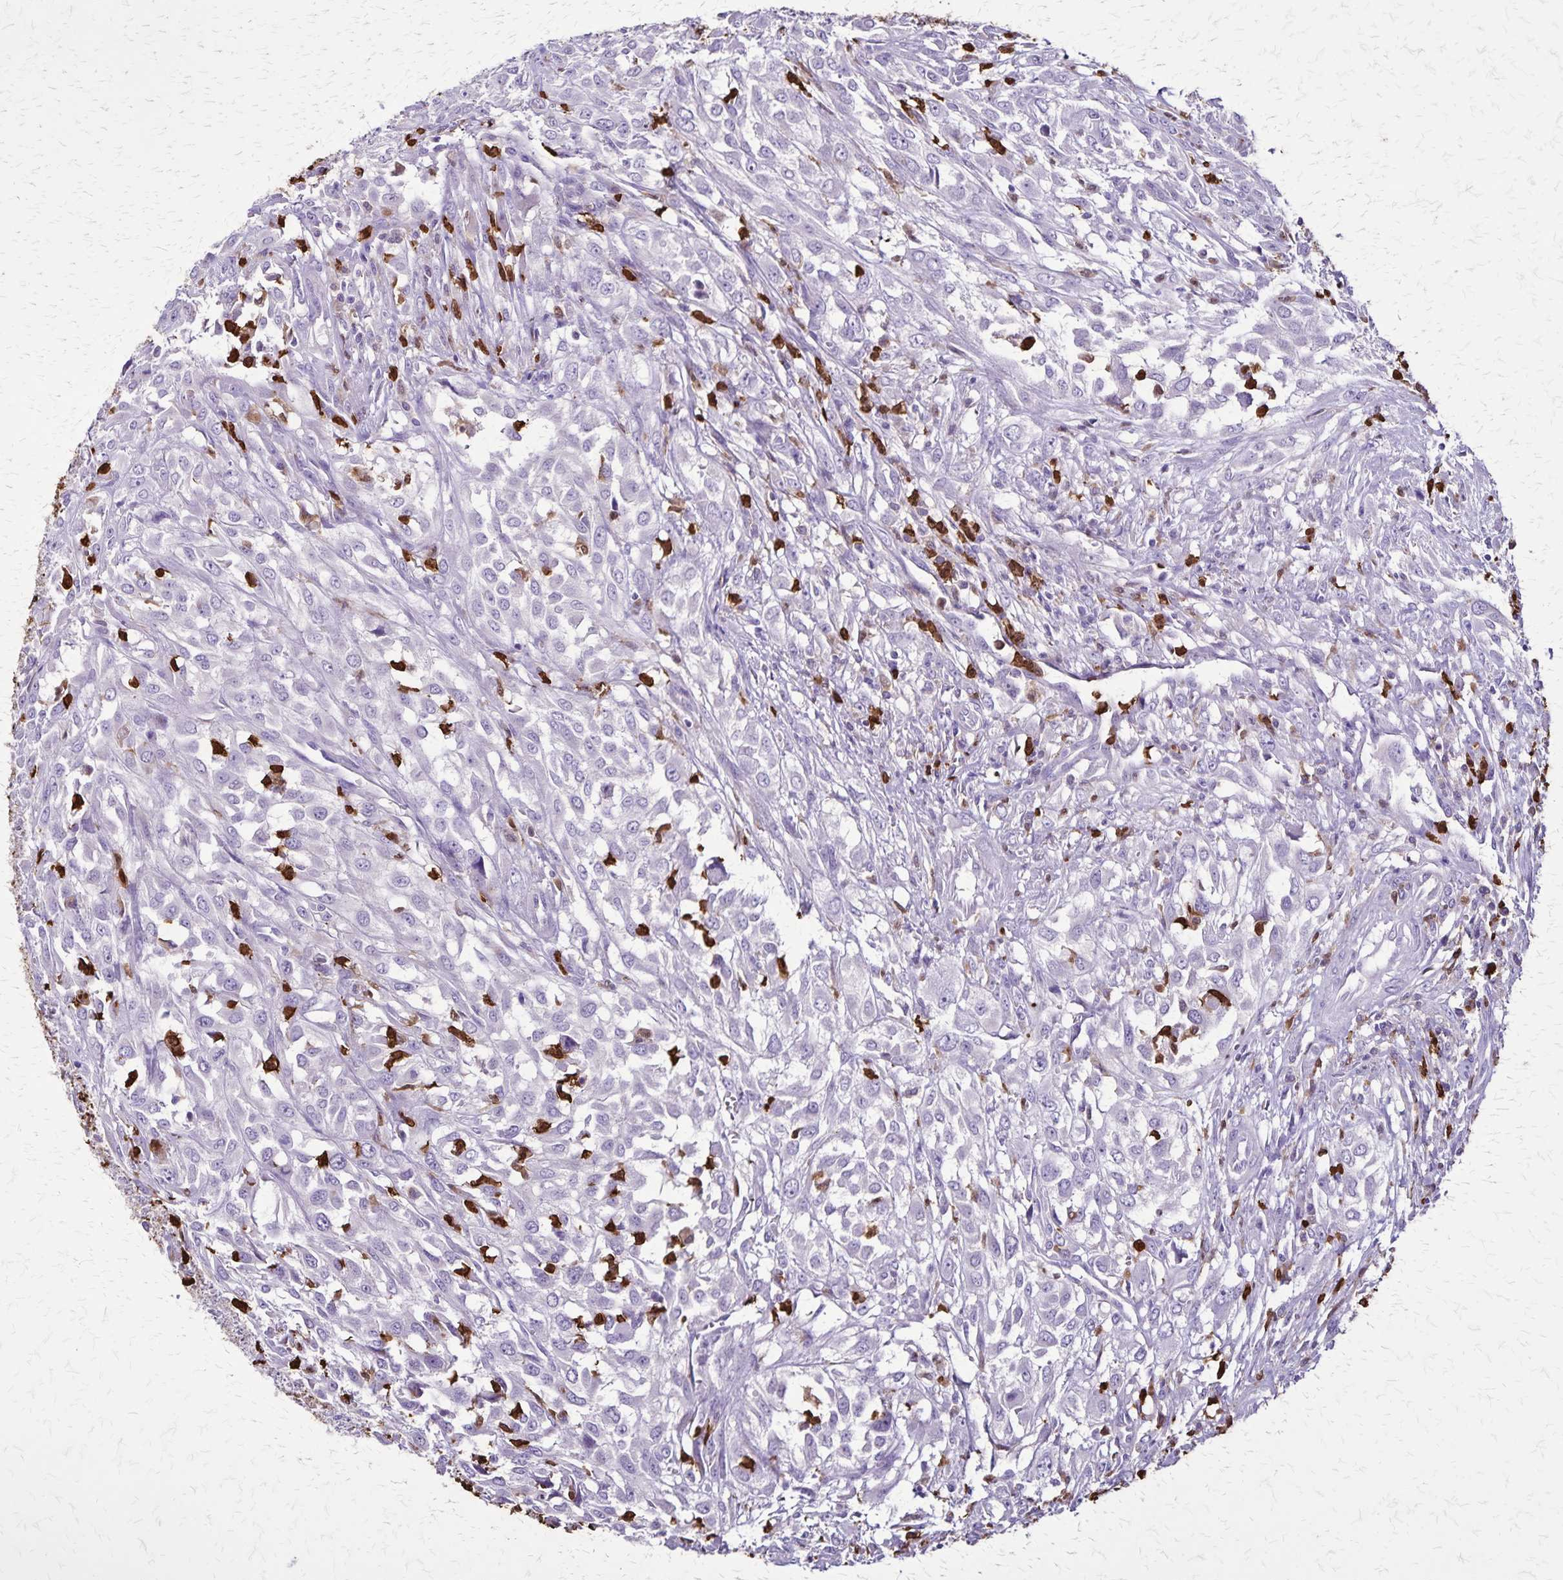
{"staining": {"intensity": "negative", "quantity": "none", "location": "none"}, "tissue": "urothelial cancer", "cell_type": "Tumor cells", "image_type": "cancer", "snomed": [{"axis": "morphology", "description": "Urothelial carcinoma, High grade"}, {"axis": "topography", "description": "Urinary bladder"}], "caption": "IHC of urothelial carcinoma (high-grade) exhibits no expression in tumor cells.", "gene": "ULBP3", "patient": {"sex": "male", "age": 67}}